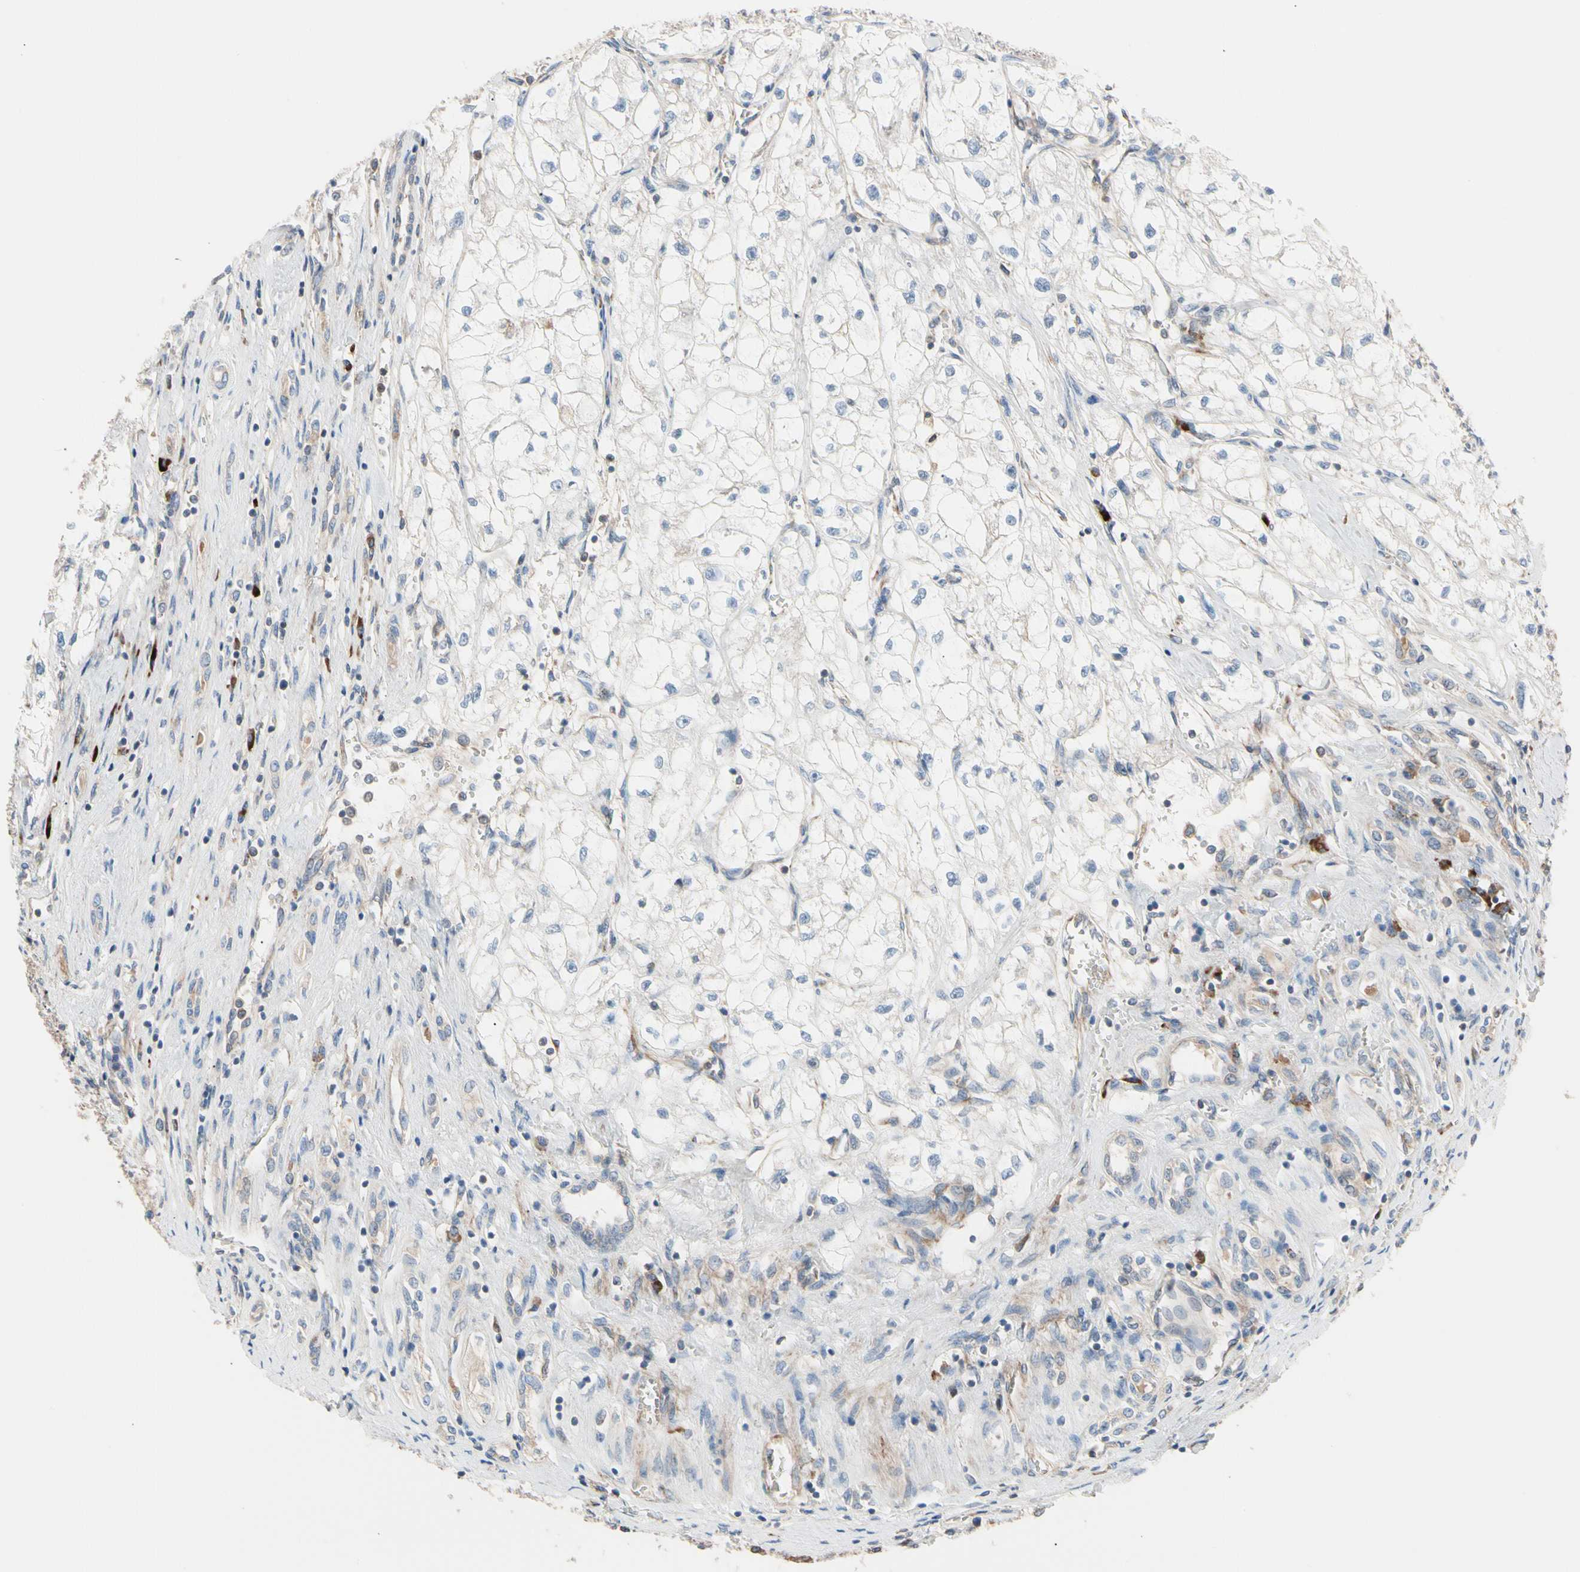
{"staining": {"intensity": "negative", "quantity": "none", "location": "none"}, "tissue": "renal cancer", "cell_type": "Tumor cells", "image_type": "cancer", "snomed": [{"axis": "morphology", "description": "Adenocarcinoma, NOS"}, {"axis": "topography", "description": "Kidney"}], "caption": "A photomicrograph of human renal cancer is negative for staining in tumor cells.", "gene": "ROCK1", "patient": {"sex": "female", "age": 70}}